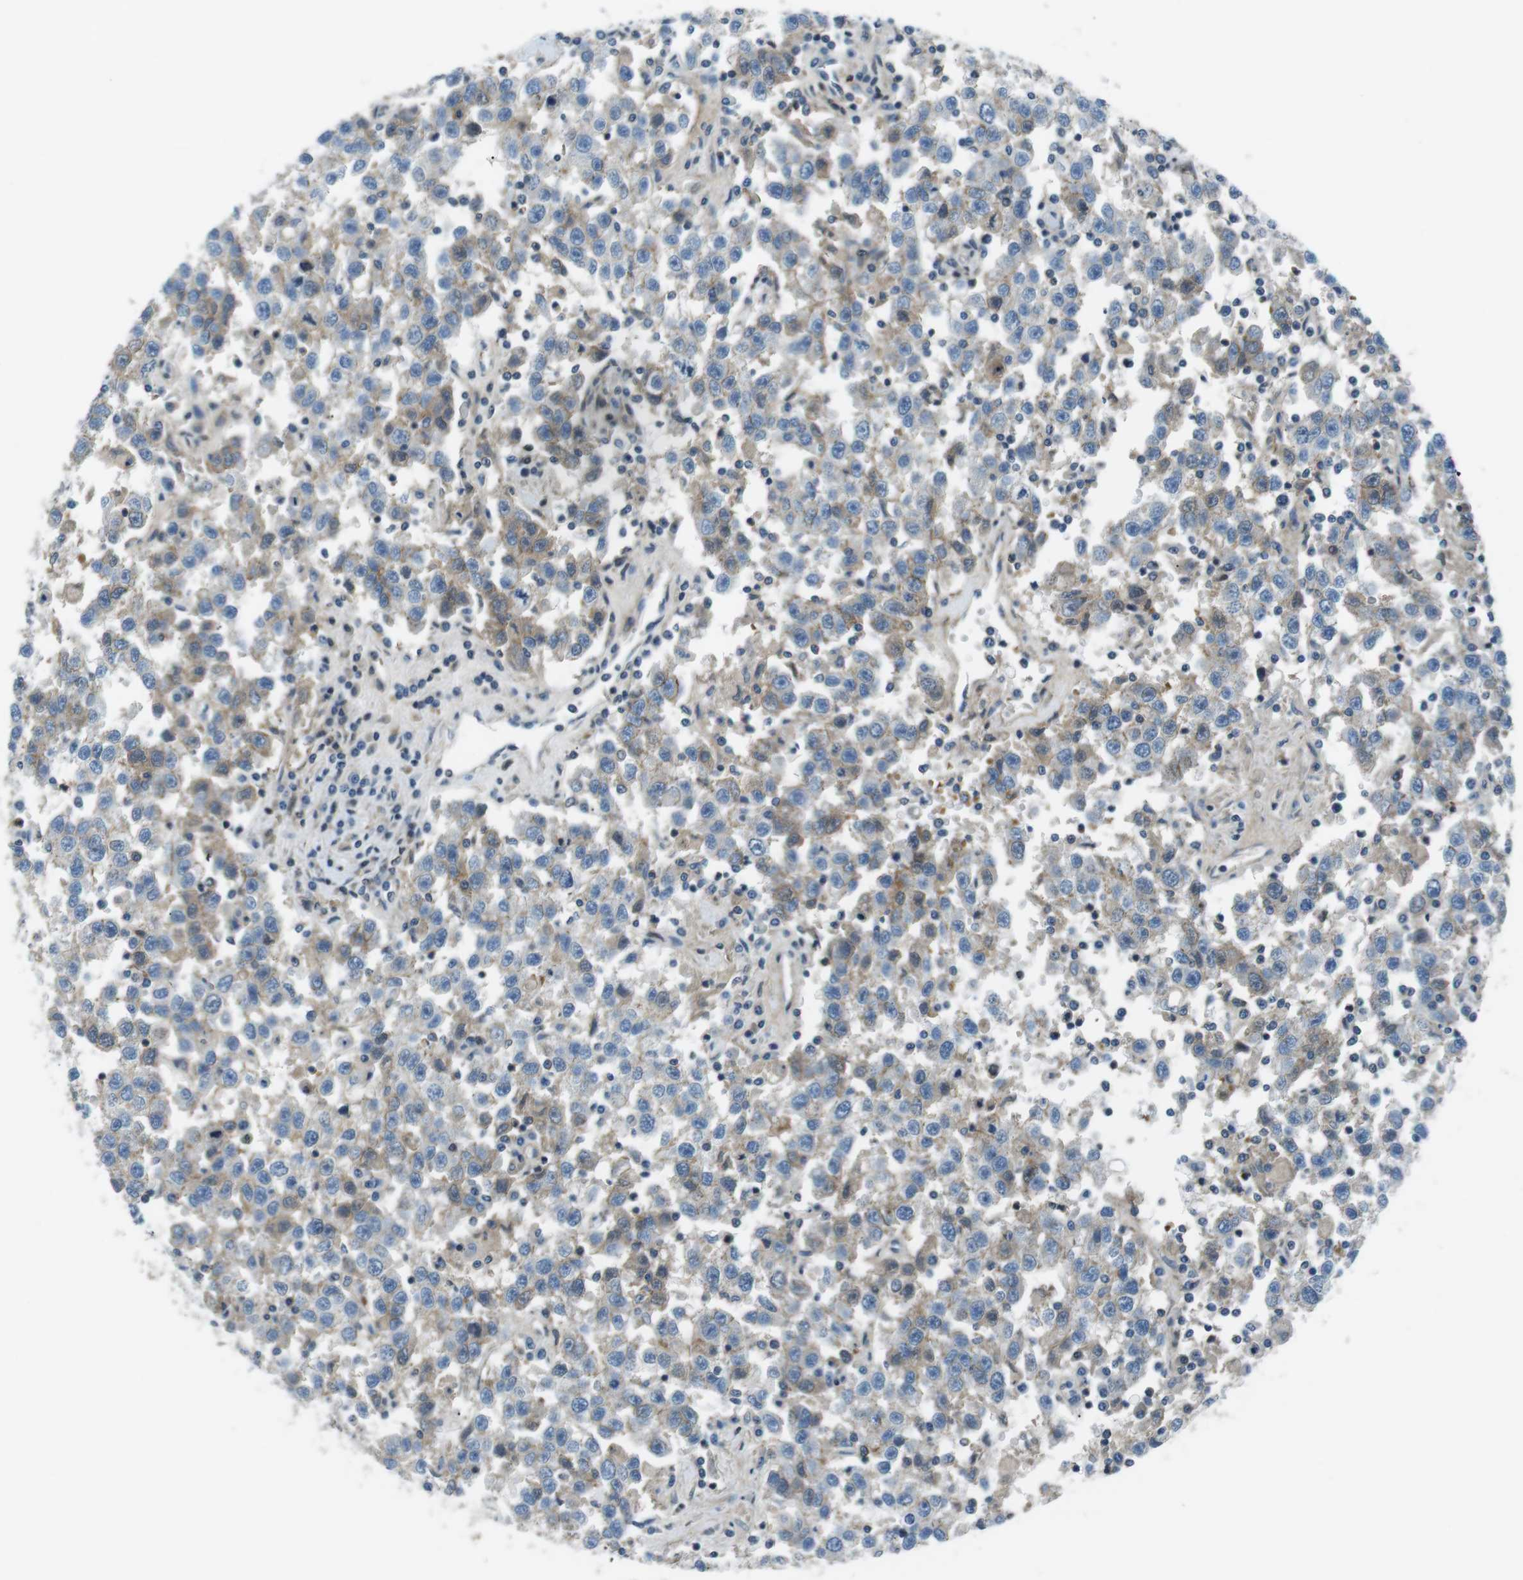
{"staining": {"intensity": "weak", "quantity": "25%-75%", "location": "cytoplasmic/membranous"}, "tissue": "testis cancer", "cell_type": "Tumor cells", "image_type": "cancer", "snomed": [{"axis": "morphology", "description": "Seminoma, NOS"}, {"axis": "topography", "description": "Testis"}], "caption": "There is low levels of weak cytoplasmic/membranous staining in tumor cells of seminoma (testis), as demonstrated by immunohistochemical staining (brown color).", "gene": "ARVCF", "patient": {"sex": "male", "age": 41}}